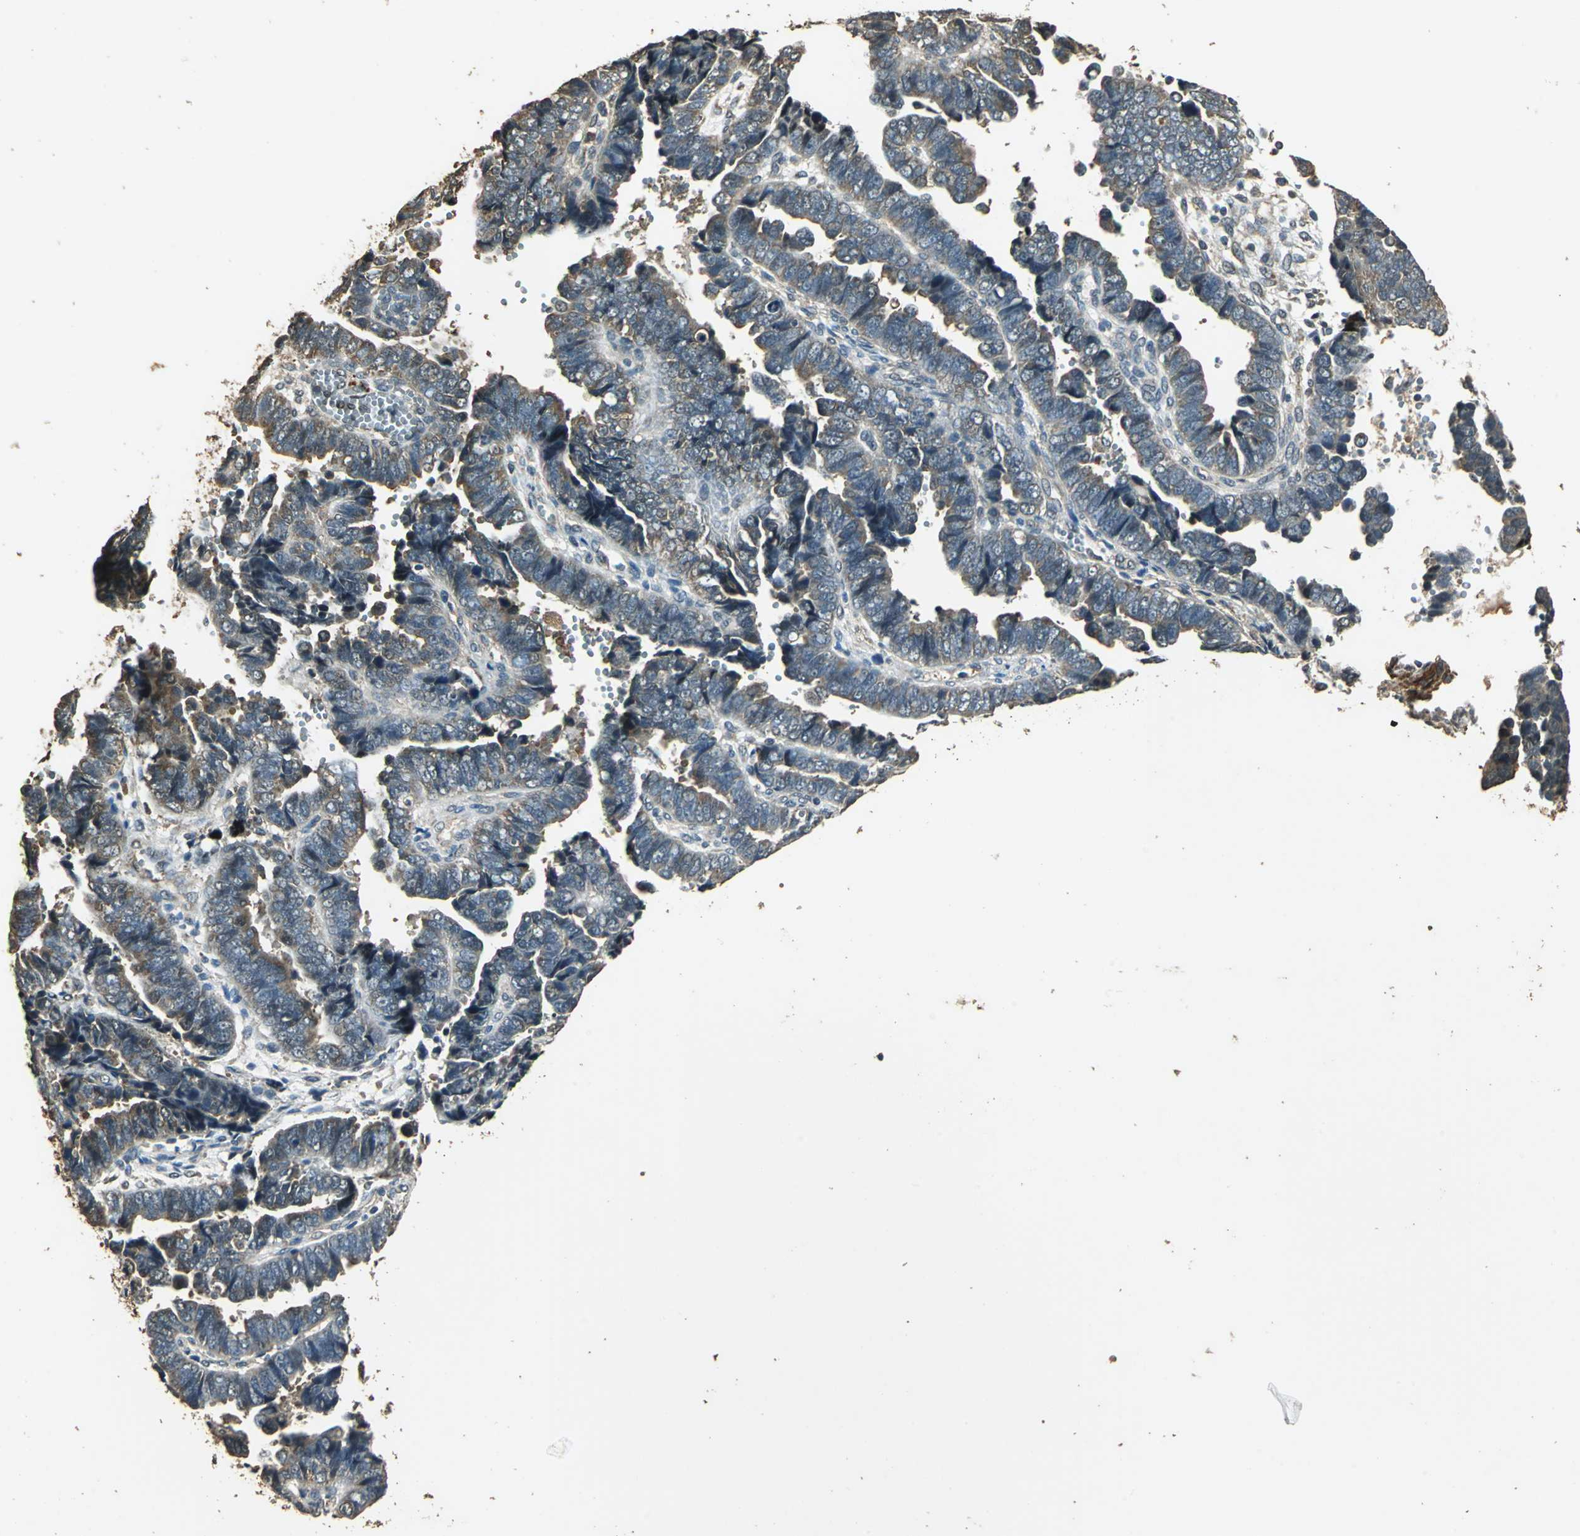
{"staining": {"intensity": "moderate", "quantity": ">75%", "location": "cytoplasmic/membranous"}, "tissue": "endometrial cancer", "cell_type": "Tumor cells", "image_type": "cancer", "snomed": [{"axis": "morphology", "description": "Adenocarcinoma, NOS"}, {"axis": "topography", "description": "Endometrium"}], "caption": "Endometrial cancer (adenocarcinoma) was stained to show a protein in brown. There is medium levels of moderate cytoplasmic/membranous positivity in about >75% of tumor cells.", "gene": "TMPRSS4", "patient": {"sex": "female", "age": 75}}